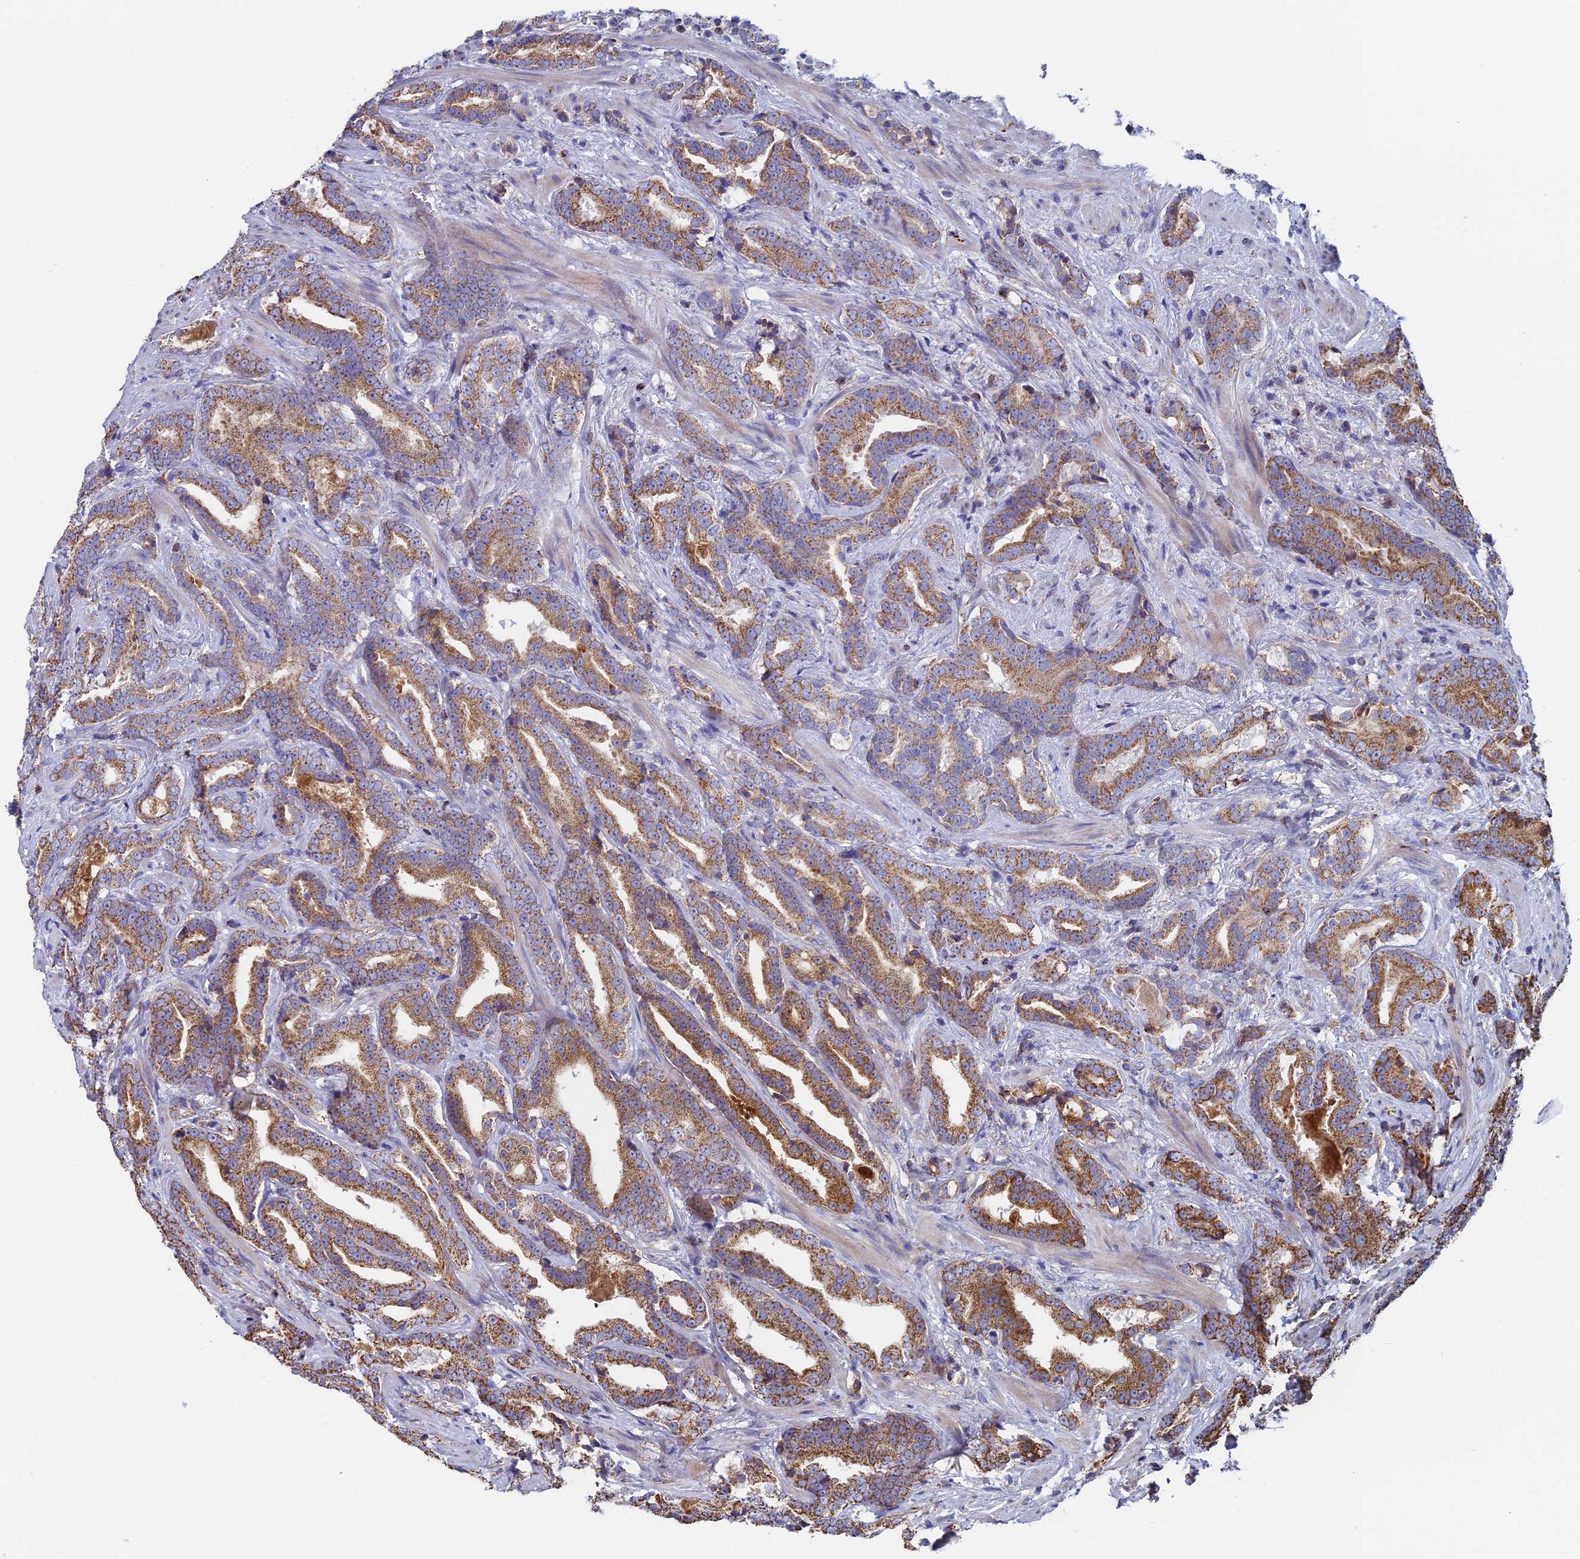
{"staining": {"intensity": "moderate", "quantity": ">75%", "location": "cytoplasmic/membranous"}, "tissue": "prostate cancer", "cell_type": "Tumor cells", "image_type": "cancer", "snomed": [{"axis": "morphology", "description": "Adenocarcinoma, Low grade"}, {"axis": "topography", "description": "Prostate"}], "caption": "Prostate cancer was stained to show a protein in brown. There is medium levels of moderate cytoplasmic/membranous expression in approximately >75% of tumor cells.", "gene": "SPOCK2", "patient": {"sex": "male", "age": 58}}